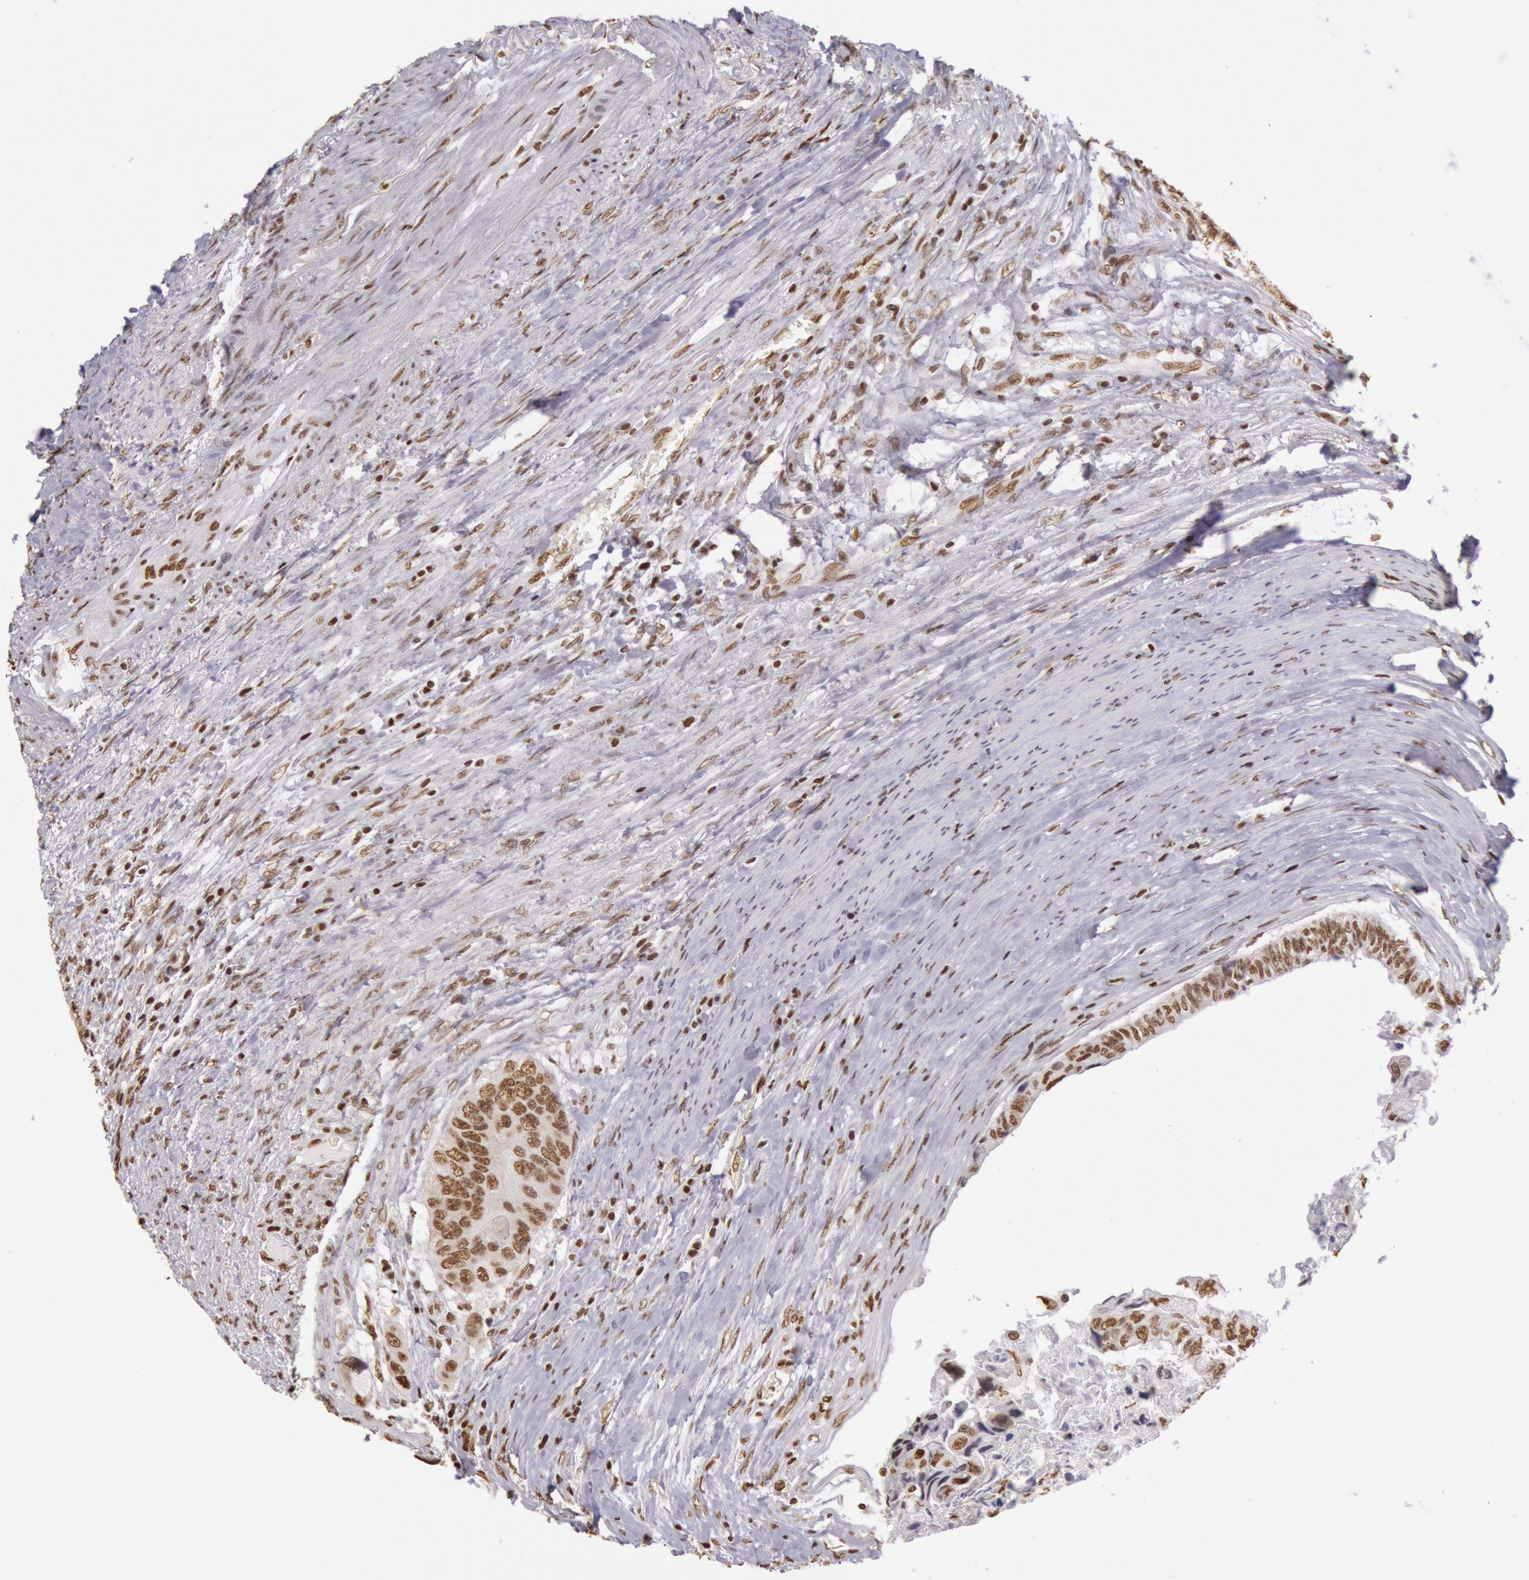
{"staining": {"intensity": "moderate", "quantity": ">75%", "location": "nuclear"}, "tissue": "colorectal cancer", "cell_type": "Tumor cells", "image_type": "cancer", "snomed": [{"axis": "morphology", "description": "Adenocarcinoma, NOS"}, {"axis": "topography", "description": "Rectum"}], "caption": "An immunohistochemistry micrograph of tumor tissue is shown. Protein staining in brown shows moderate nuclear positivity in colorectal cancer within tumor cells. (Brightfield microscopy of DAB IHC at high magnification).", "gene": "HNRNPH2", "patient": {"sex": "female", "age": 82}}